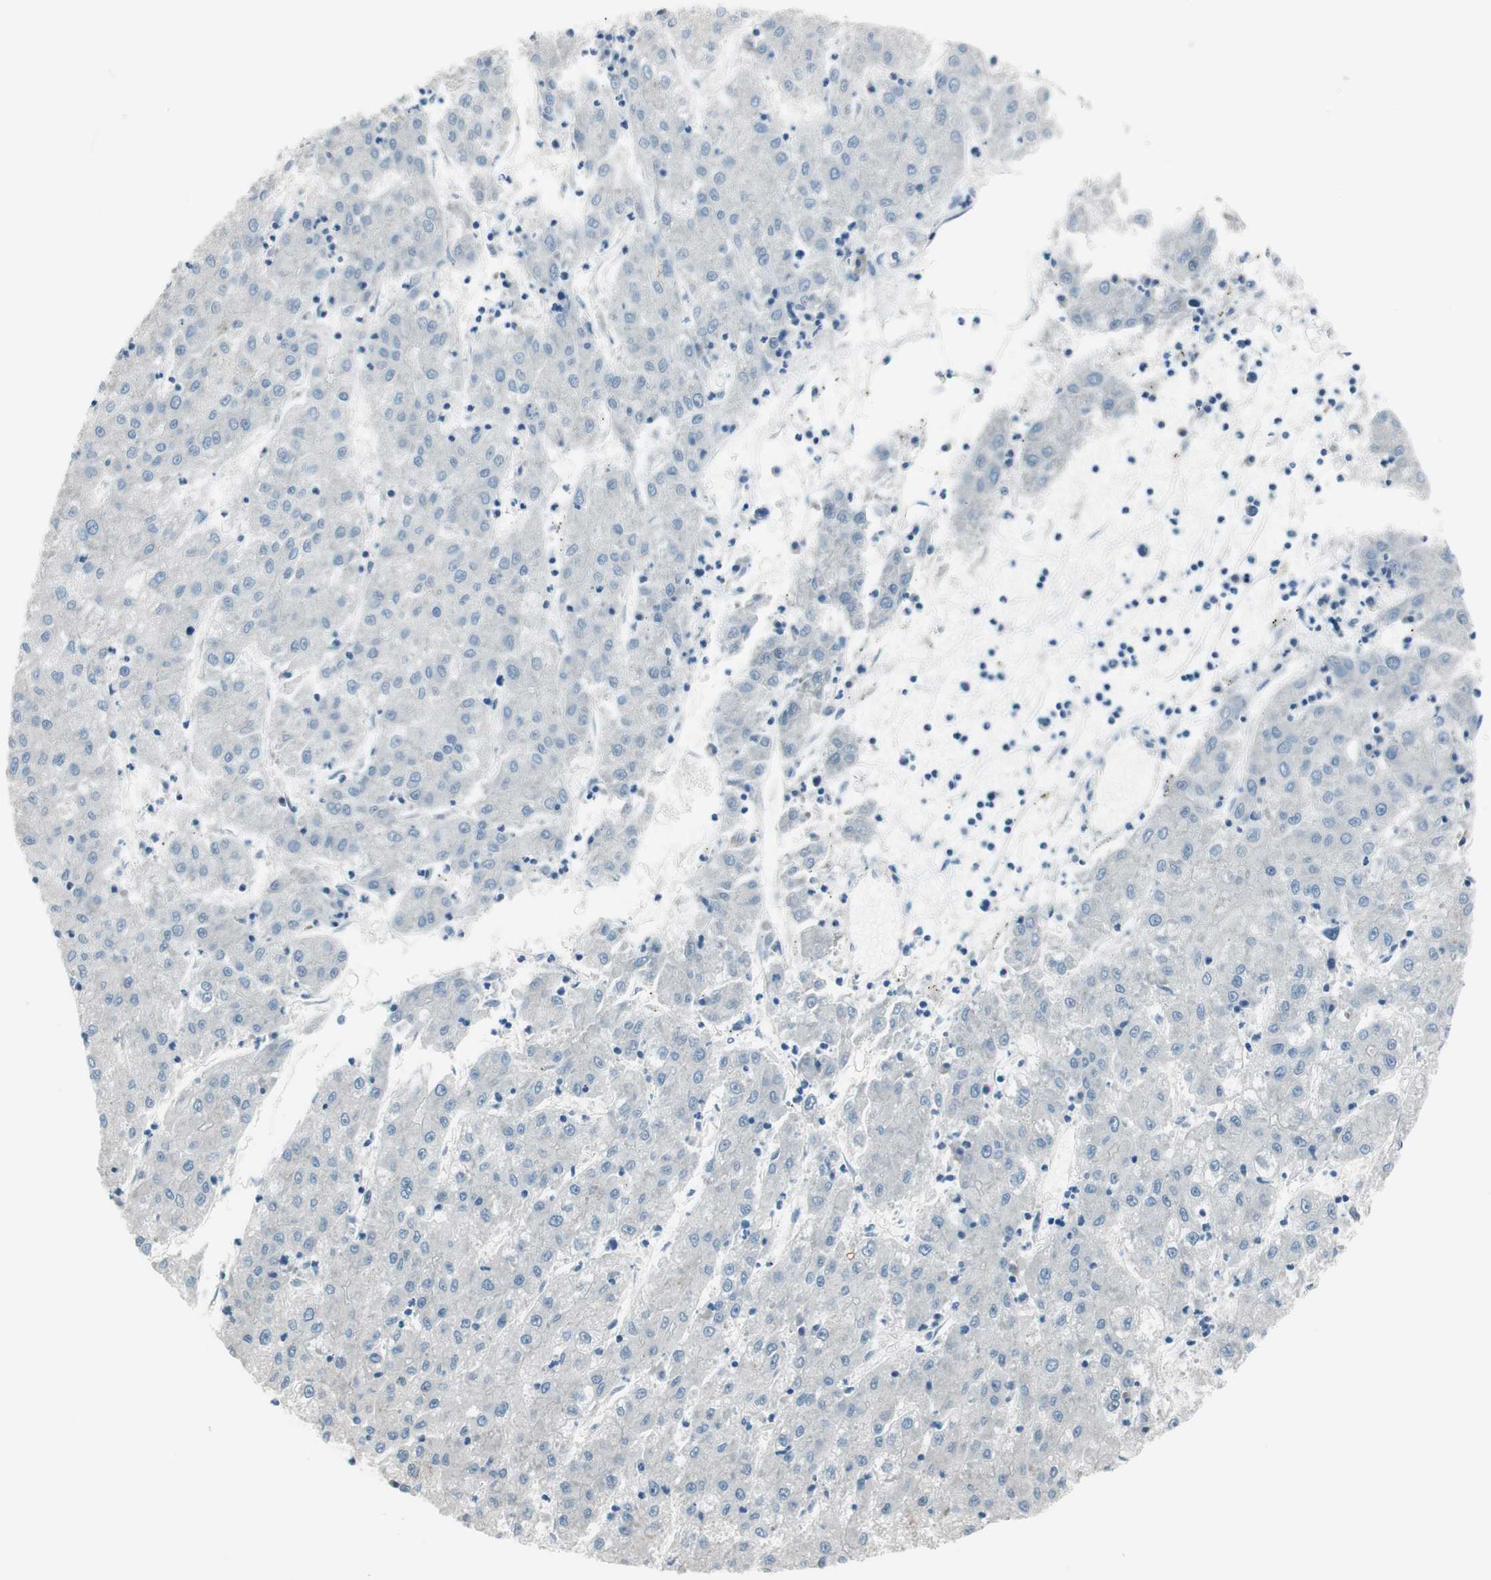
{"staining": {"intensity": "negative", "quantity": "none", "location": "none"}, "tissue": "liver cancer", "cell_type": "Tumor cells", "image_type": "cancer", "snomed": [{"axis": "morphology", "description": "Carcinoma, Hepatocellular, NOS"}, {"axis": "topography", "description": "Liver"}], "caption": "Immunohistochemistry (IHC) histopathology image of liver hepatocellular carcinoma stained for a protein (brown), which displays no expression in tumor cells.", "gene": "PRRG4", "patient": {"sex": "male", "age": 72}}